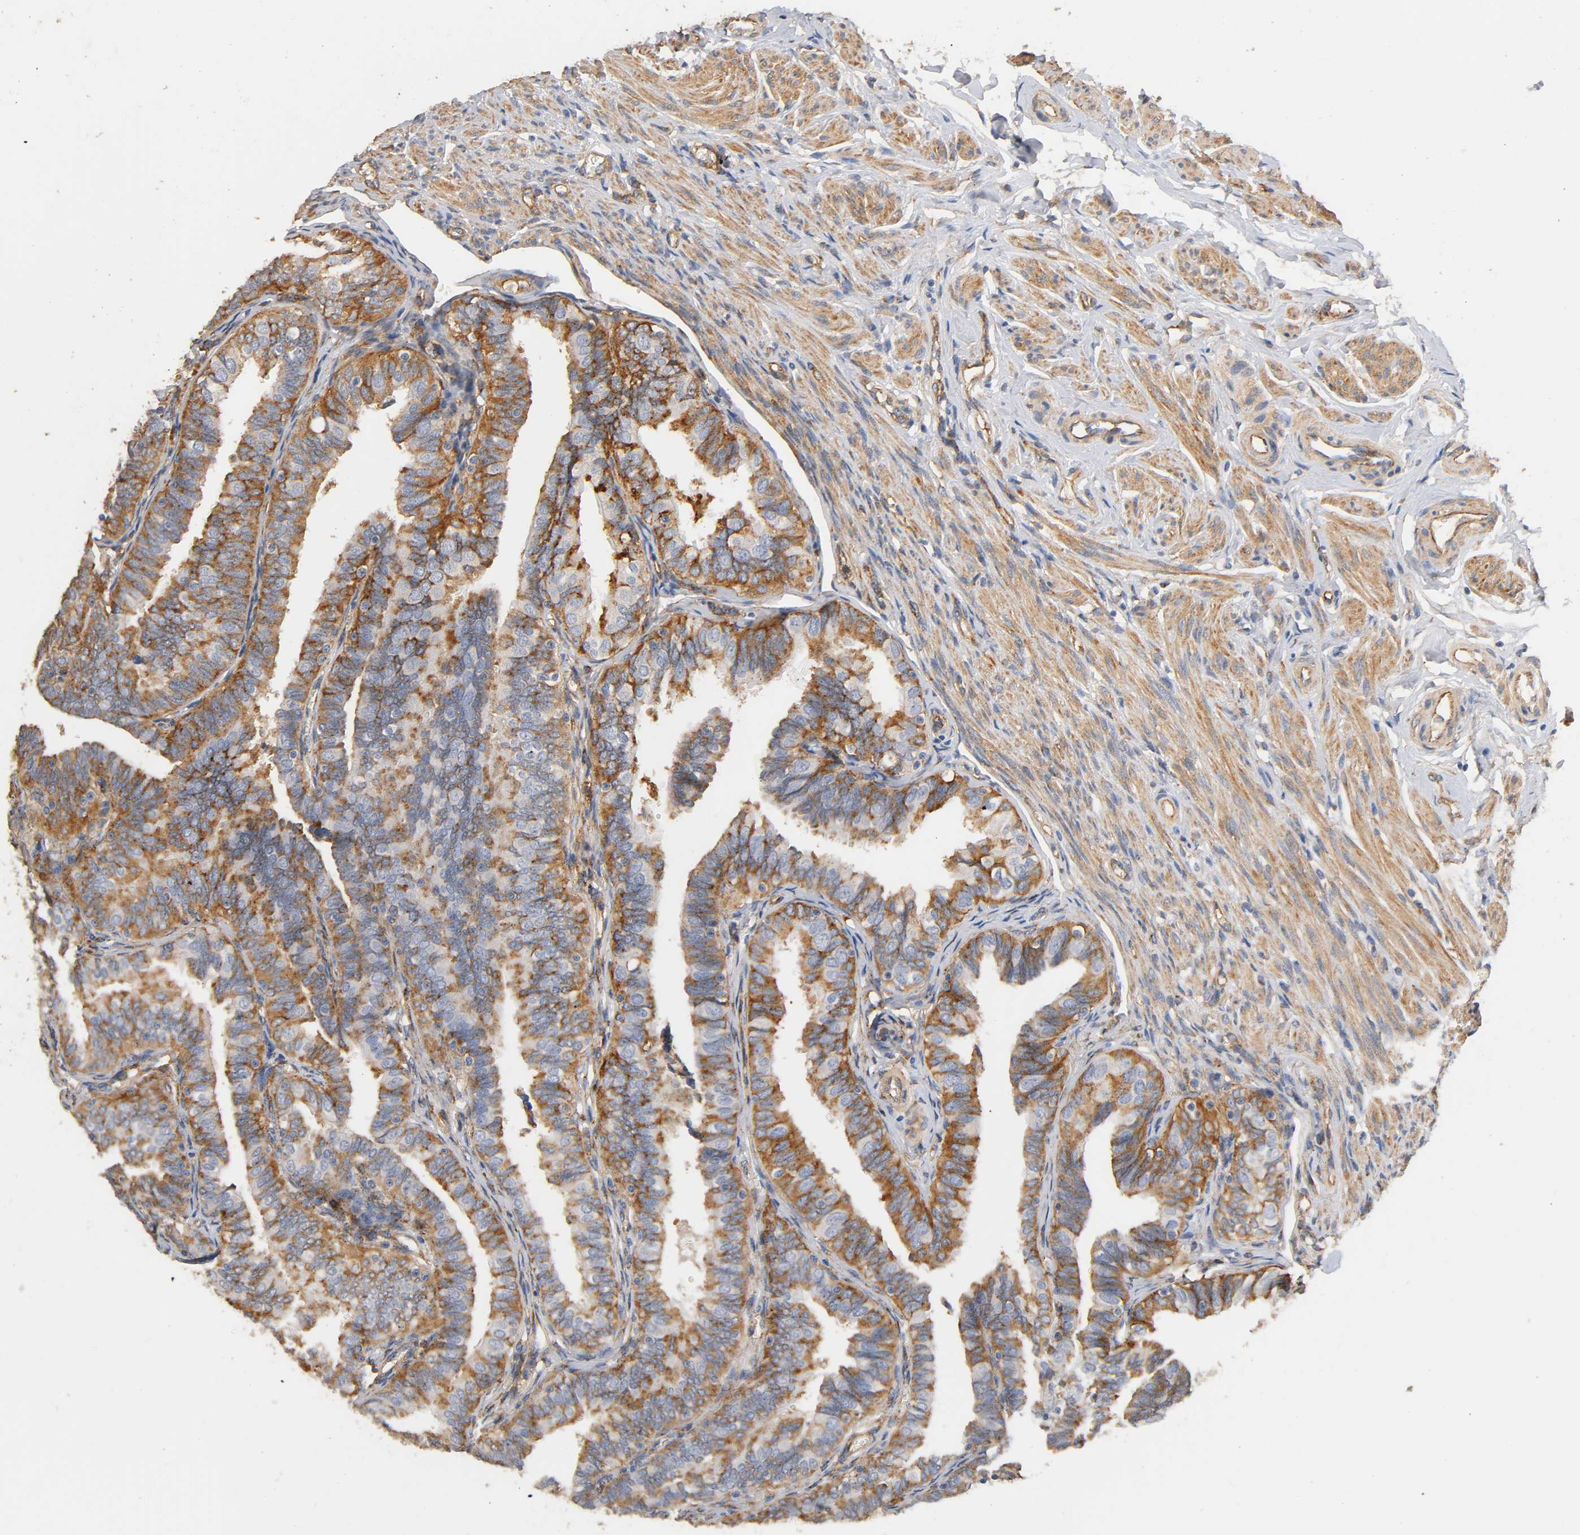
{"staining": {"intensity": "strong", "quantity": ">75%", "location": "cytoplasmic/membranous"}, "tissue": "fallopian tube", "cell_type": "Glandular cells", "image_type": "normal", "snomed": [{"axis": "morphology", "description": "Normal tissue, NOS"}, {"axis": "topography", "description": "Fallopian tube"}], "caption": "Strong cytoplasmic/membranous positivity for a protein is seen in approximately >75% of glandular cells of benign fallopian tube using immunohistochemistry.", "gene": "IFITM2", "patient": {"sex": "female", "age": 46}}